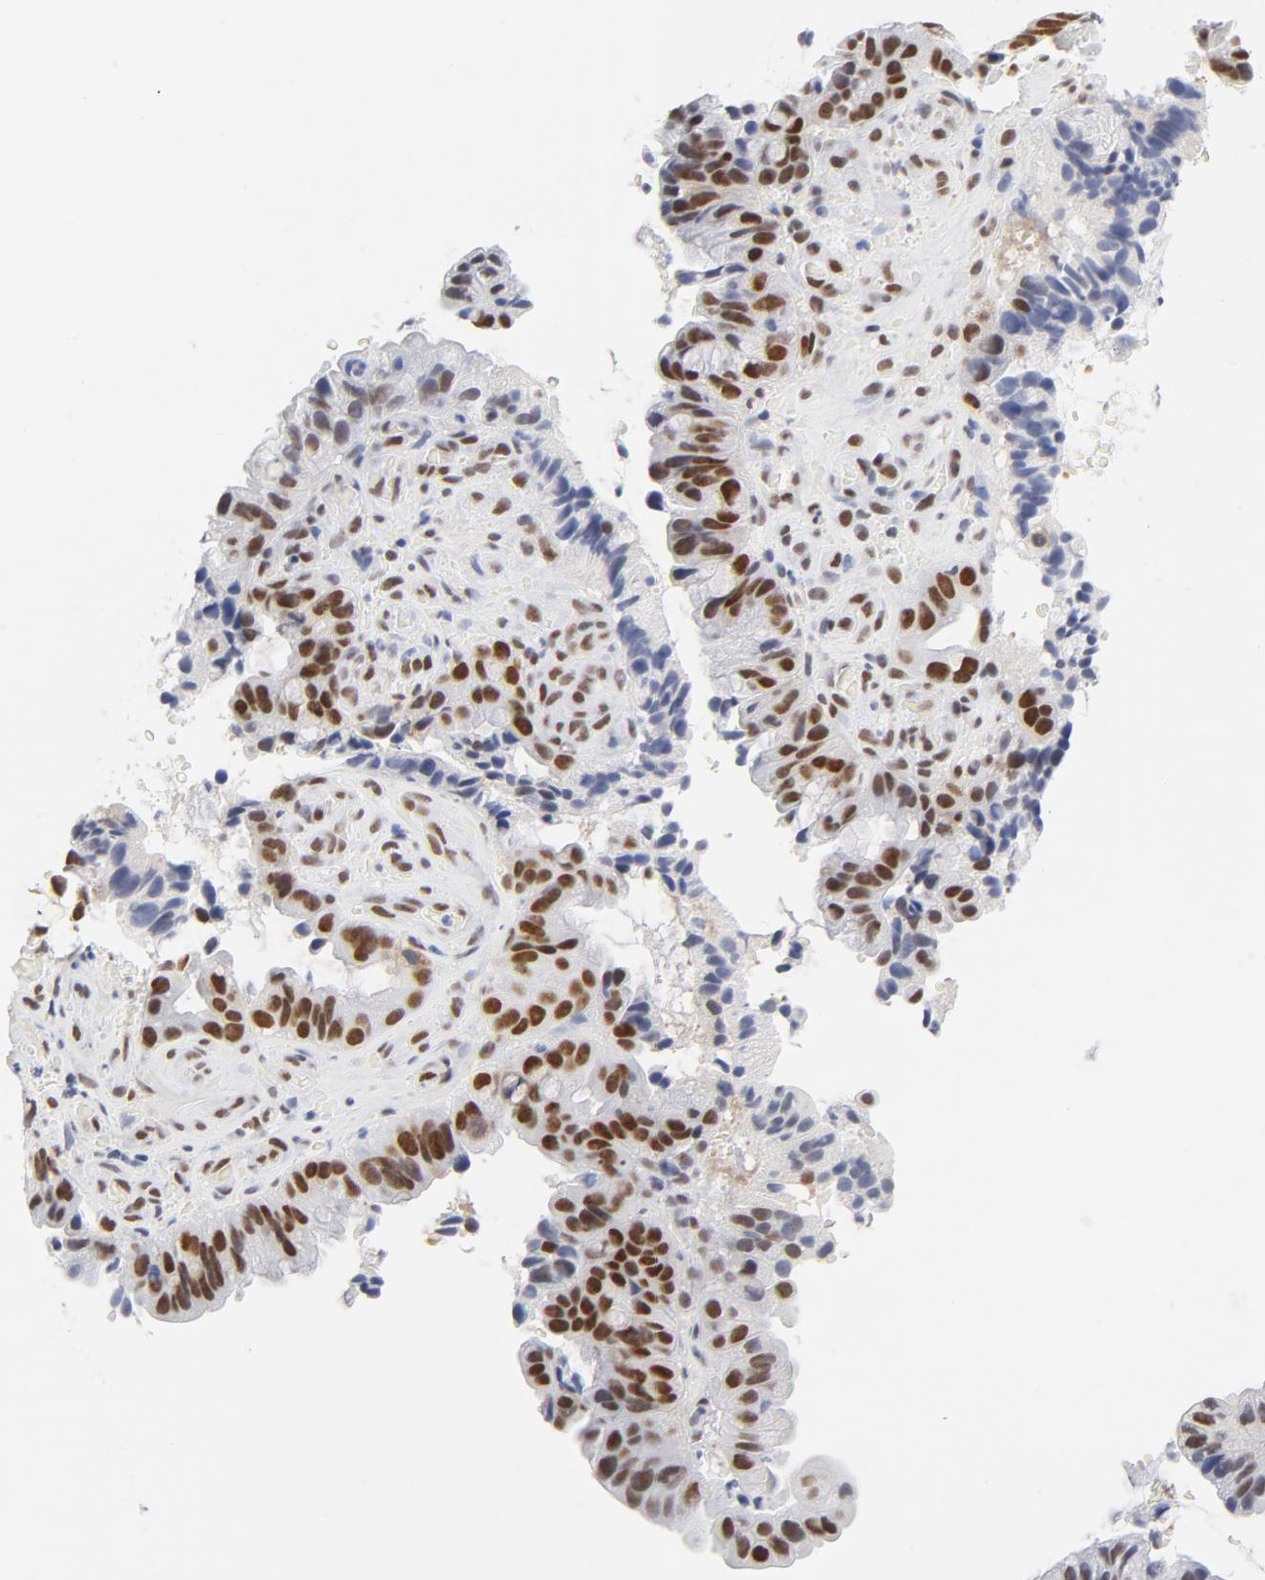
{"staining": {"intensity": "moderate", "quantity": ">75%", "location": "nuclear"}, "tissue": "pancreatic cancer", "cell_type": "Tumor cells", "image_type": "cancer", "snomed": [{"axis": "morphology", "description": "Adenocarcinoma, NOS"}, {"axis": "topography", "description": "Pancreas"}], "caption": "A brown stain labels moderate nuclear staining of a protein in pancreatic cancer tumor cells.", "gene": "ATF2", "patient": {"sex": "male", "age": 82}}